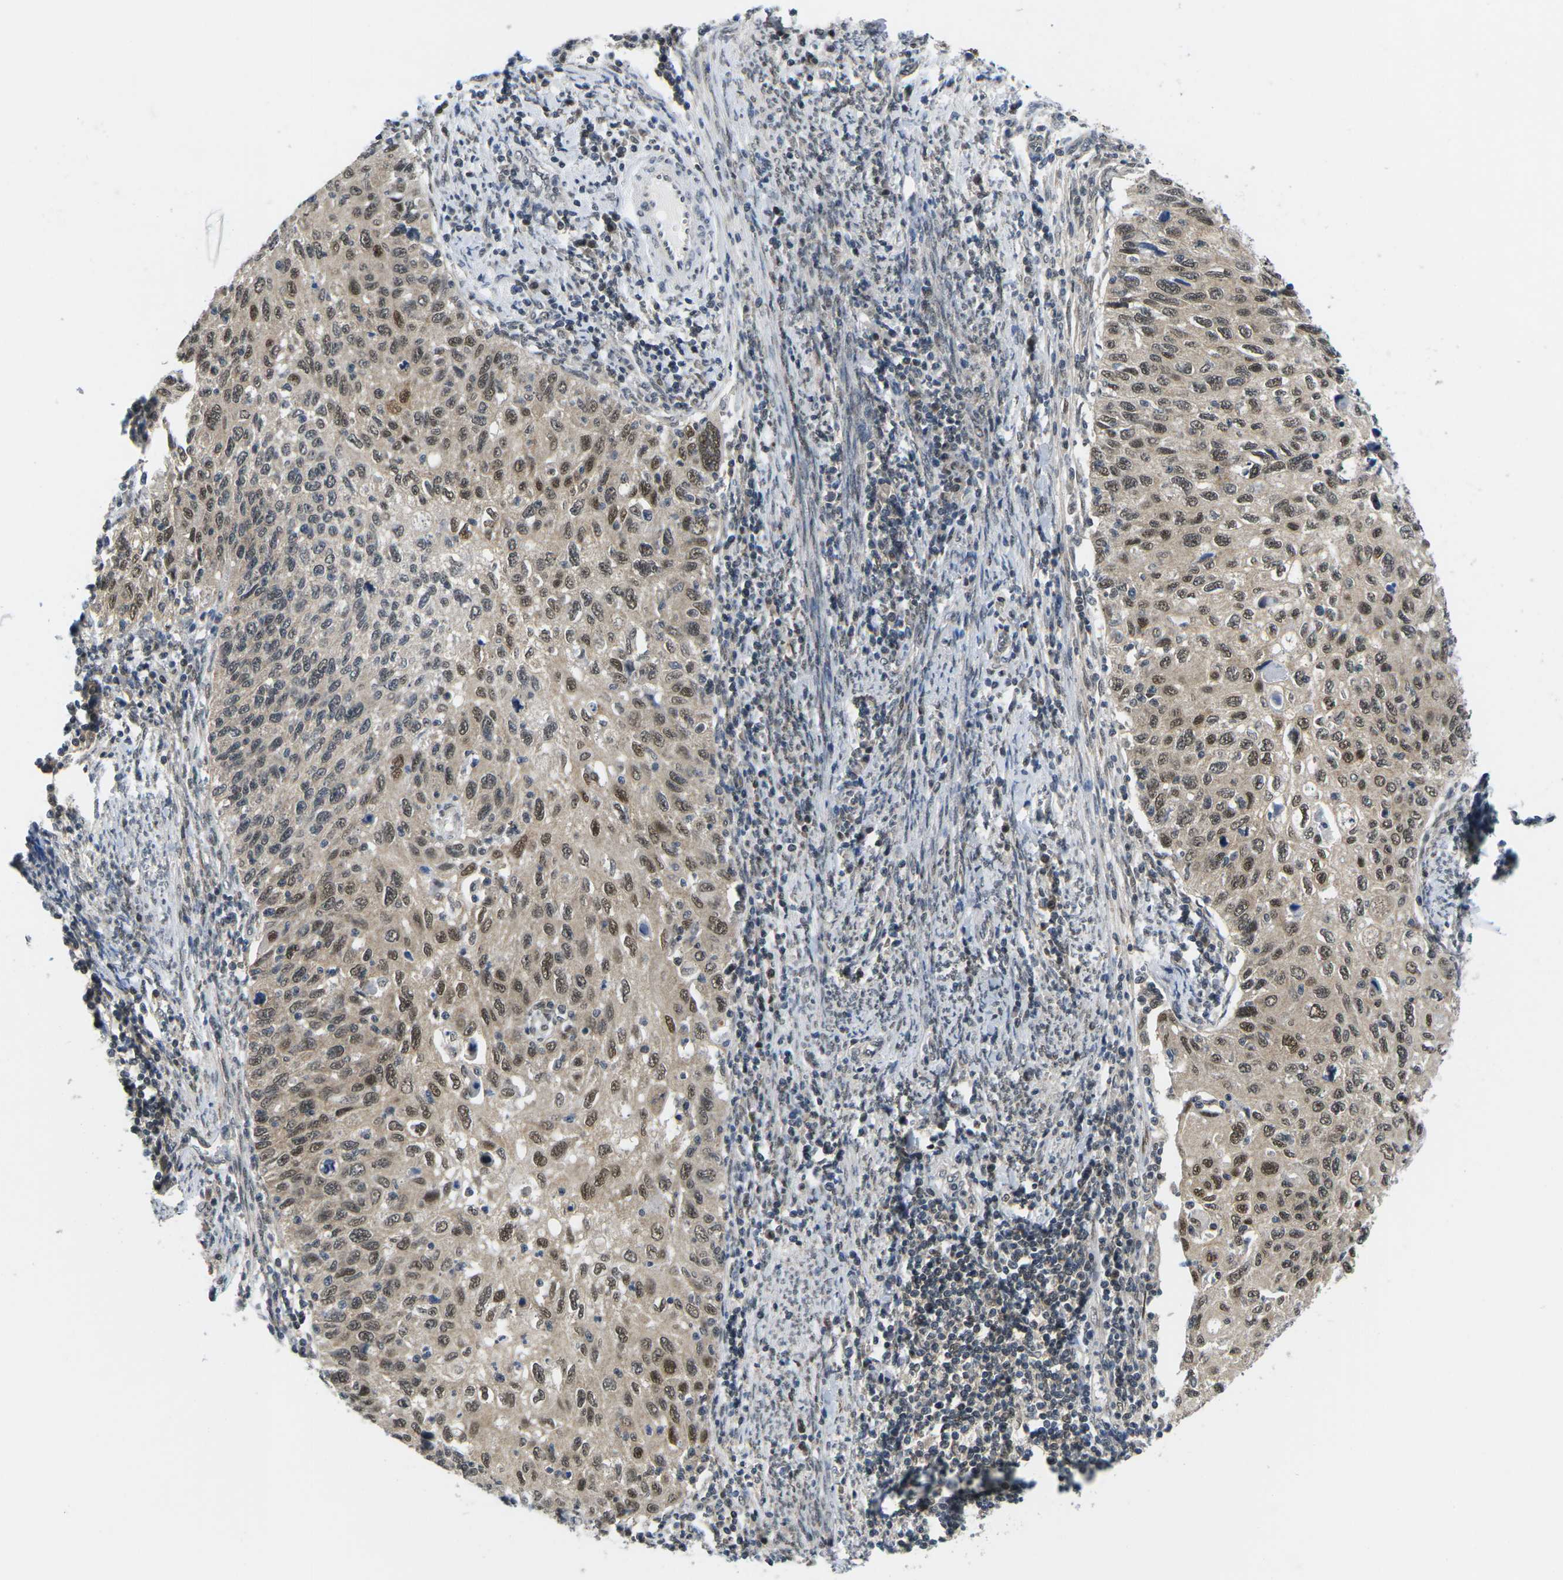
{"staining": {"intensity": "moderate", "quantity": ">75%", "location": "cytoplasmic/membranous,nuclear"}, "tissue": "cervical cancer", "cell_type": "Tumor cells", "image_type": "cancer", "snomed": [{"axis": "morphology", "description": "Squamous cell carcinoma, NOS"}, {"axis": "topography", "description": "Cervix"}], "caption": "A photomicrograph showing moderate cytoplasmic/membranous and nuclear positivity in about >75% of tumor cells in squamous cell carcinoma (cervical), as visualized by brown immunohistochemical staining.", "gene": "UBA7", "patient": {"sex": "female", "age": 70}}